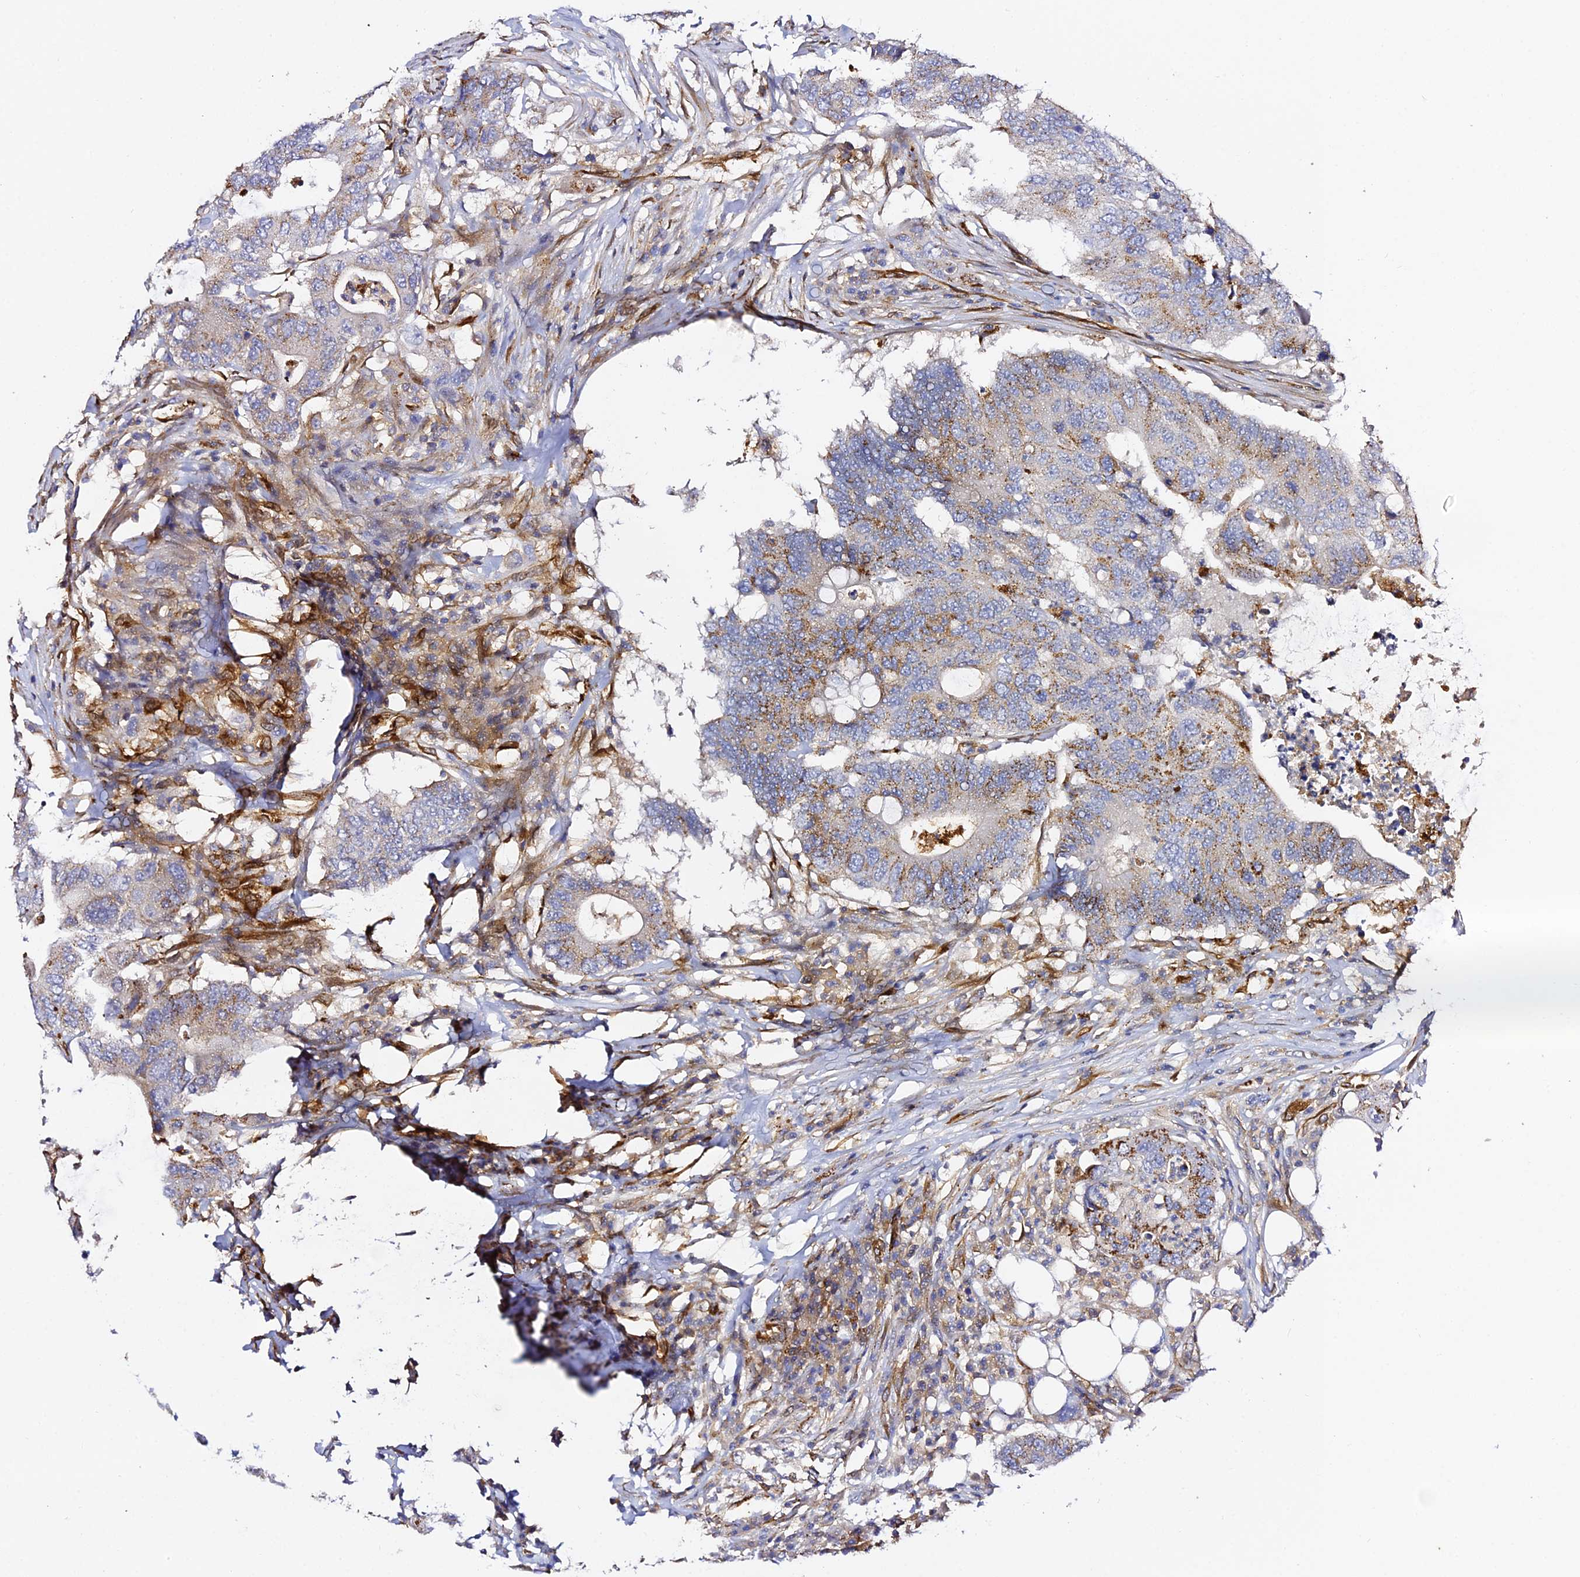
{"staining": {"intensity": "moderate", "quantity": "25%-75%", "location": "cytoplasmic/membranous"}, "tissue": "colorectal cancer", "cell_type": "Tumor cells", "image_type": "cancer", "snomed": [{"axis": "morphology", "description": "Adenocarcinoma, NOS"}, {"axis": "topography", "description": "Colon"}], "caption": "A medium amount of moderate cytoplasmic/membranous expression is seen in about 25%-75% of tumor cells in adenocarcinoma (colorectal) tissue.", "gene": "TRPV2", "patient": {"sex": "male", "age": 71}}